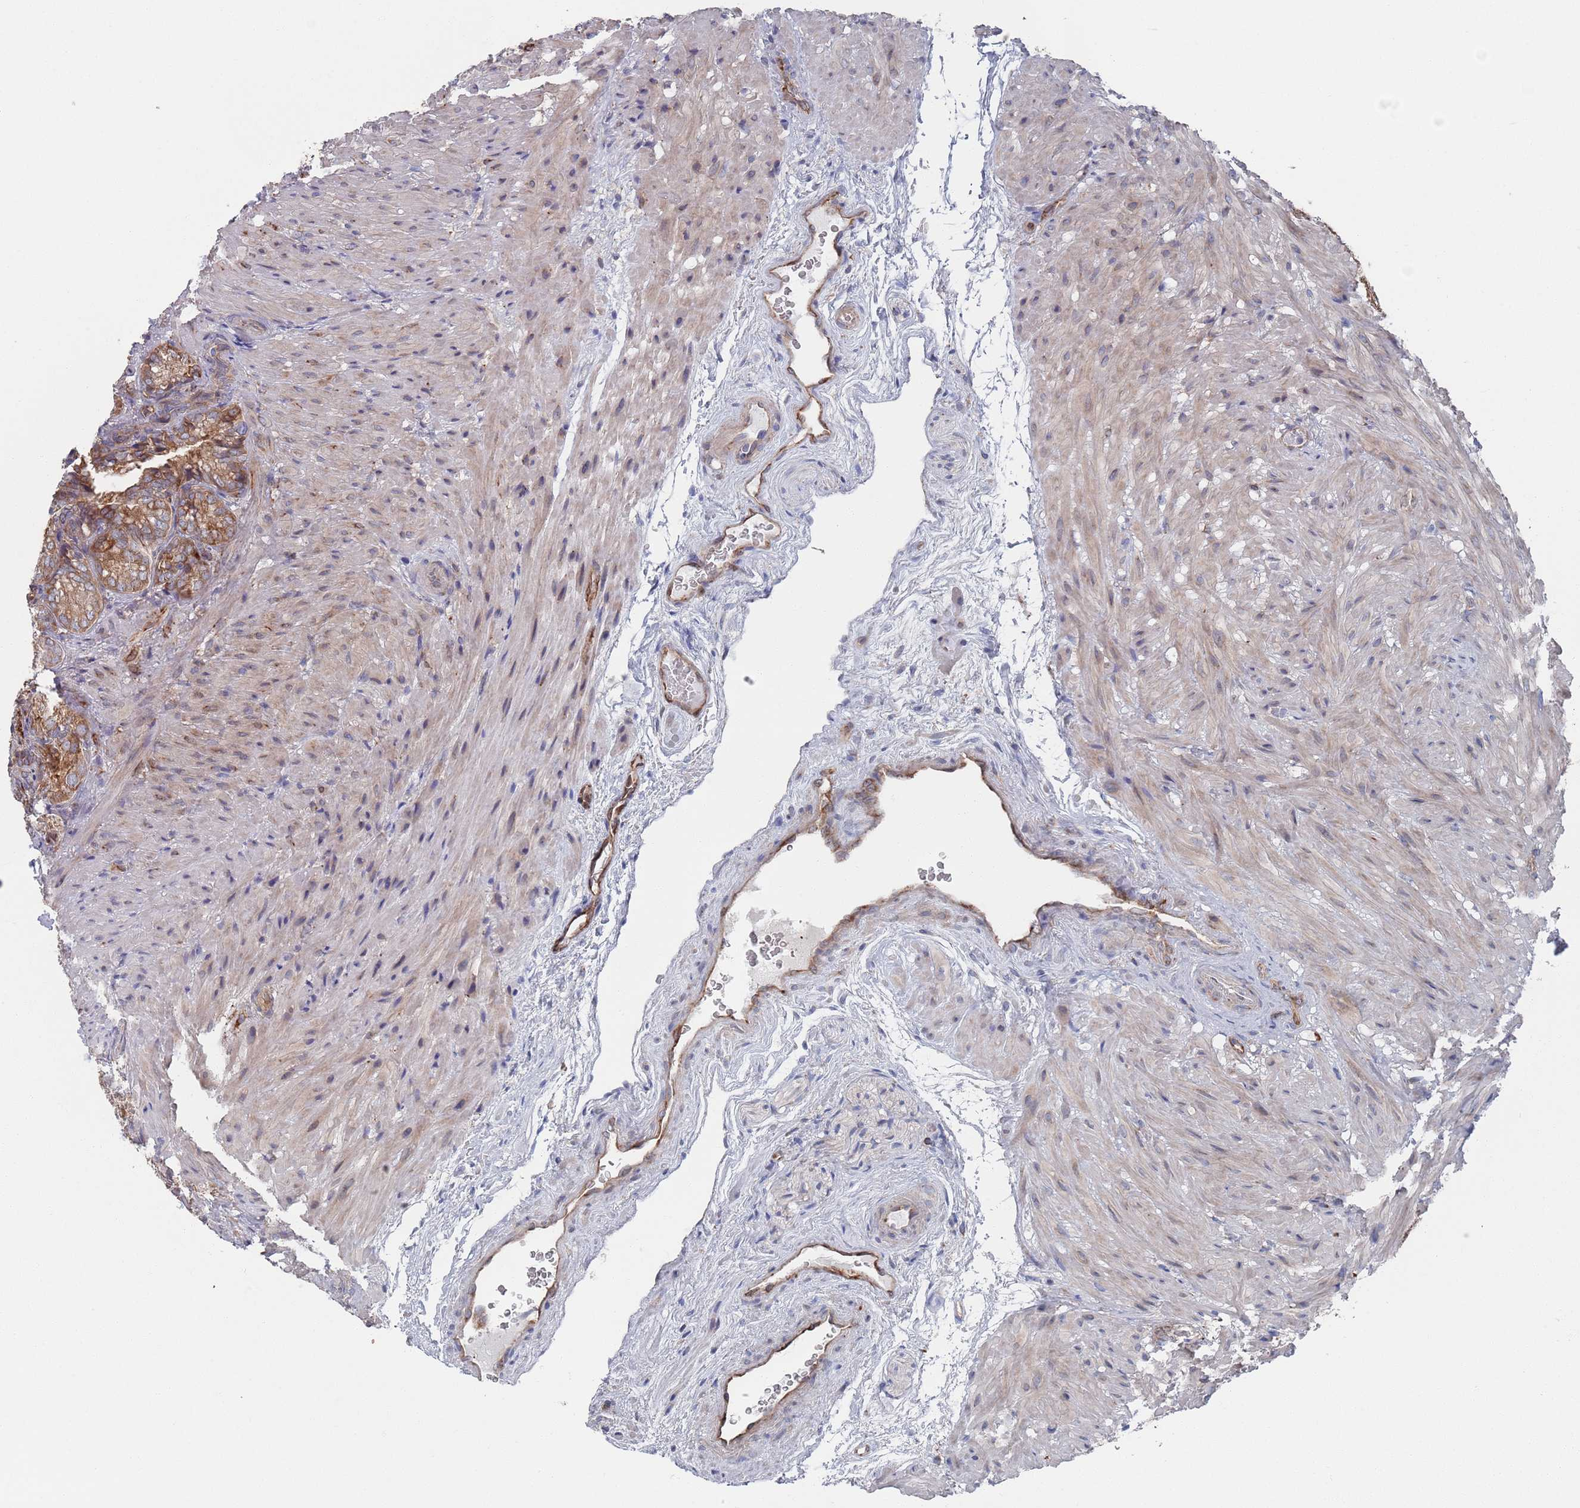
{"staining": {"intensity": "strong", "quantity": ">75%", "location": "cytoplasmic/membranous"}, "tissue": "seminal vesicle", "cell_type": "Glandular cells", "image_type": "normal", "snomed": [{"axis": "morphology", "description": "Normal tissue, NOS"}, {"axis": "topography", "description": "Seminal veicle"}], "caption": "This image displays normal seminal vesicle stained with immunohistochemistry to label a protein in brown. The cytoplasmic/membranous of glandular cells show strong positivity for the protein. Nuclei are counter-stained blue.", "gene": "CCDC106", "patient": {"sex": "male", "age": 58}}